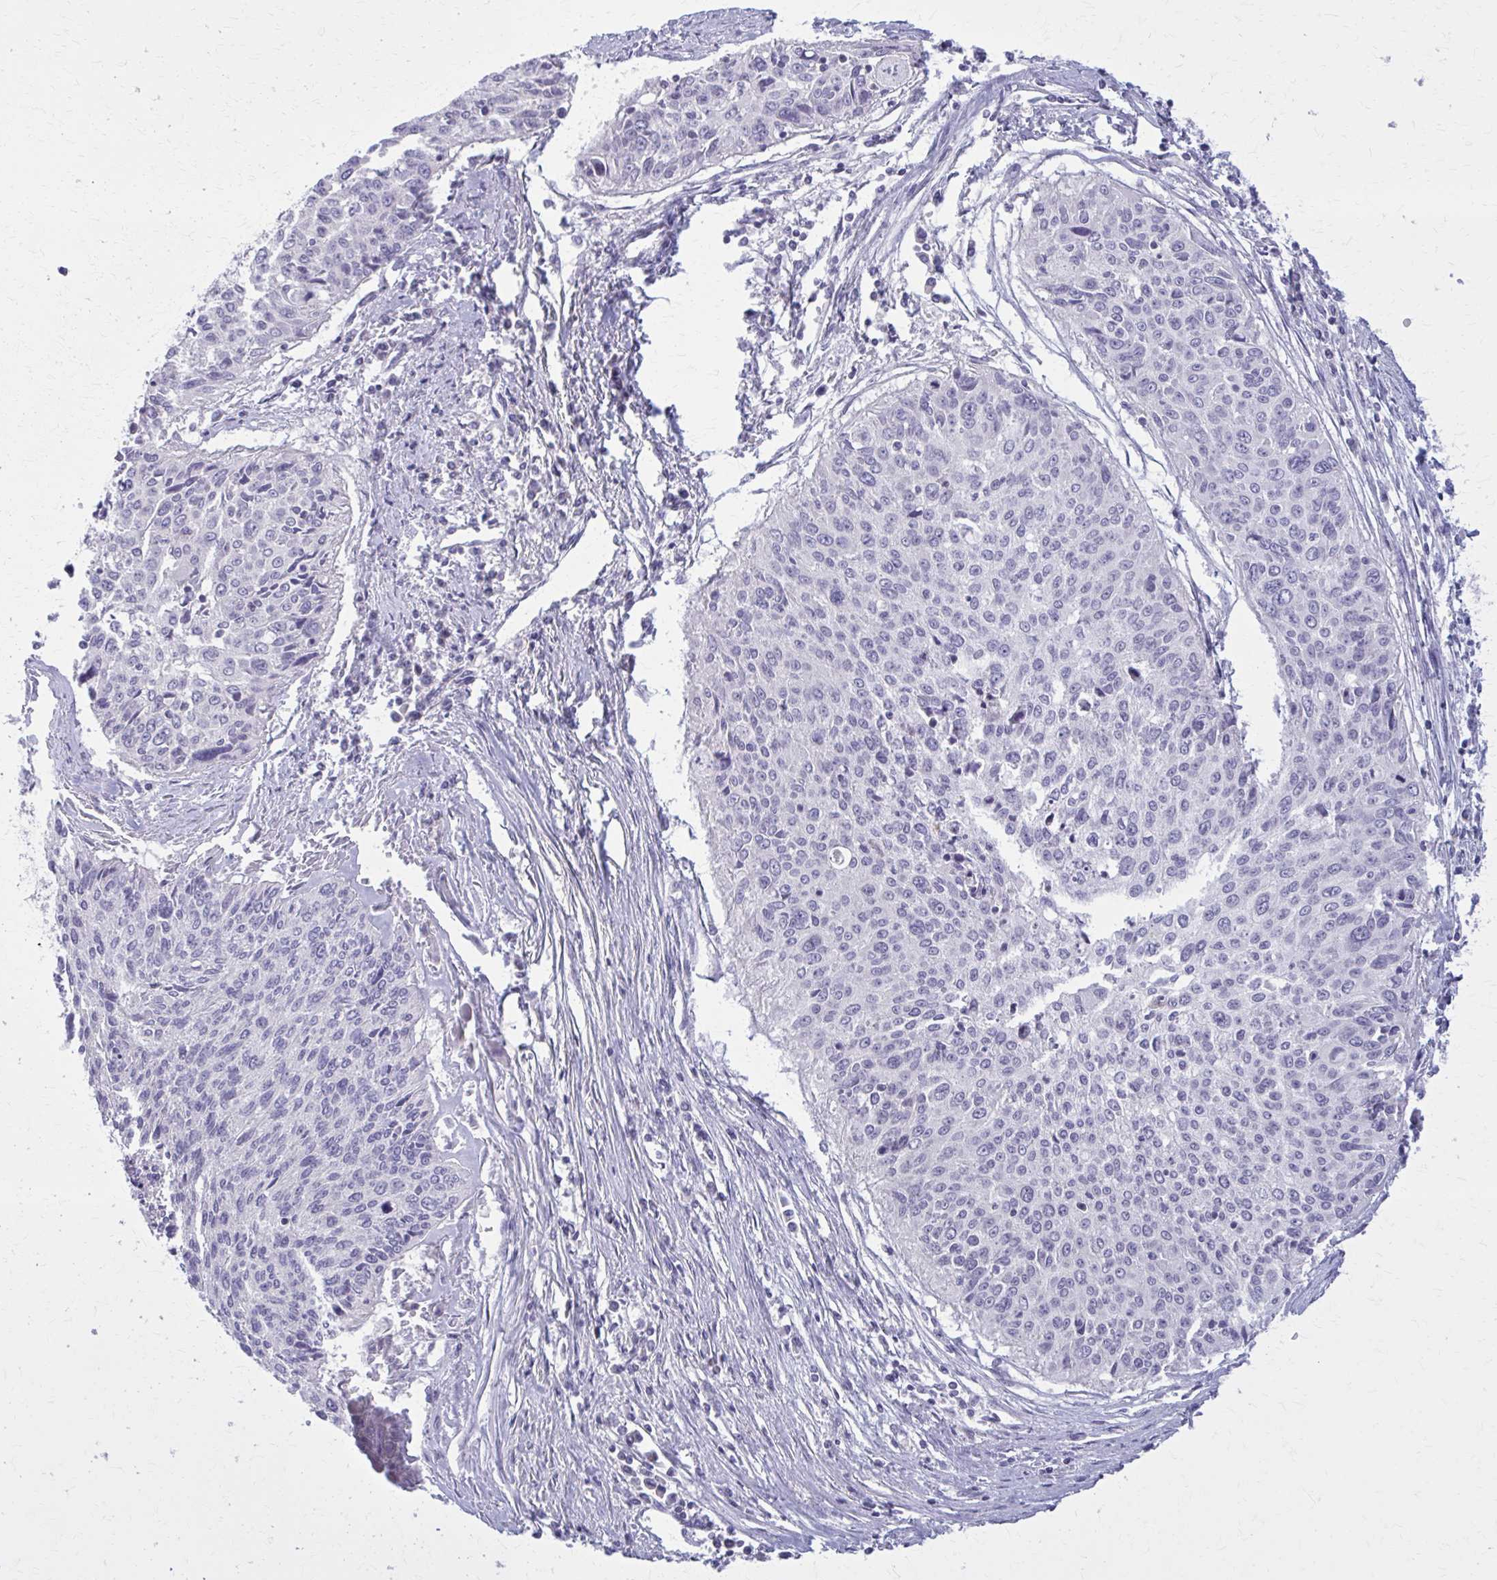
{"staining": {"intensity": "negative", "quantity": "none", "location": "none"}, "tissue": "cervical cancer", "cell_type": "Tumor cells", "image_type": "cancer", "snomed": [{"axis": "morphology", "description": "Squamous cell carcinoma, NOS"}, {"axis": "topography", "description": "Cervix"}], "caption": "IHC of cervical cancer demonstrates no expression in tumor cells.", "gene": "OR4A47", "patient": {"sex": "female", "age": 55}}